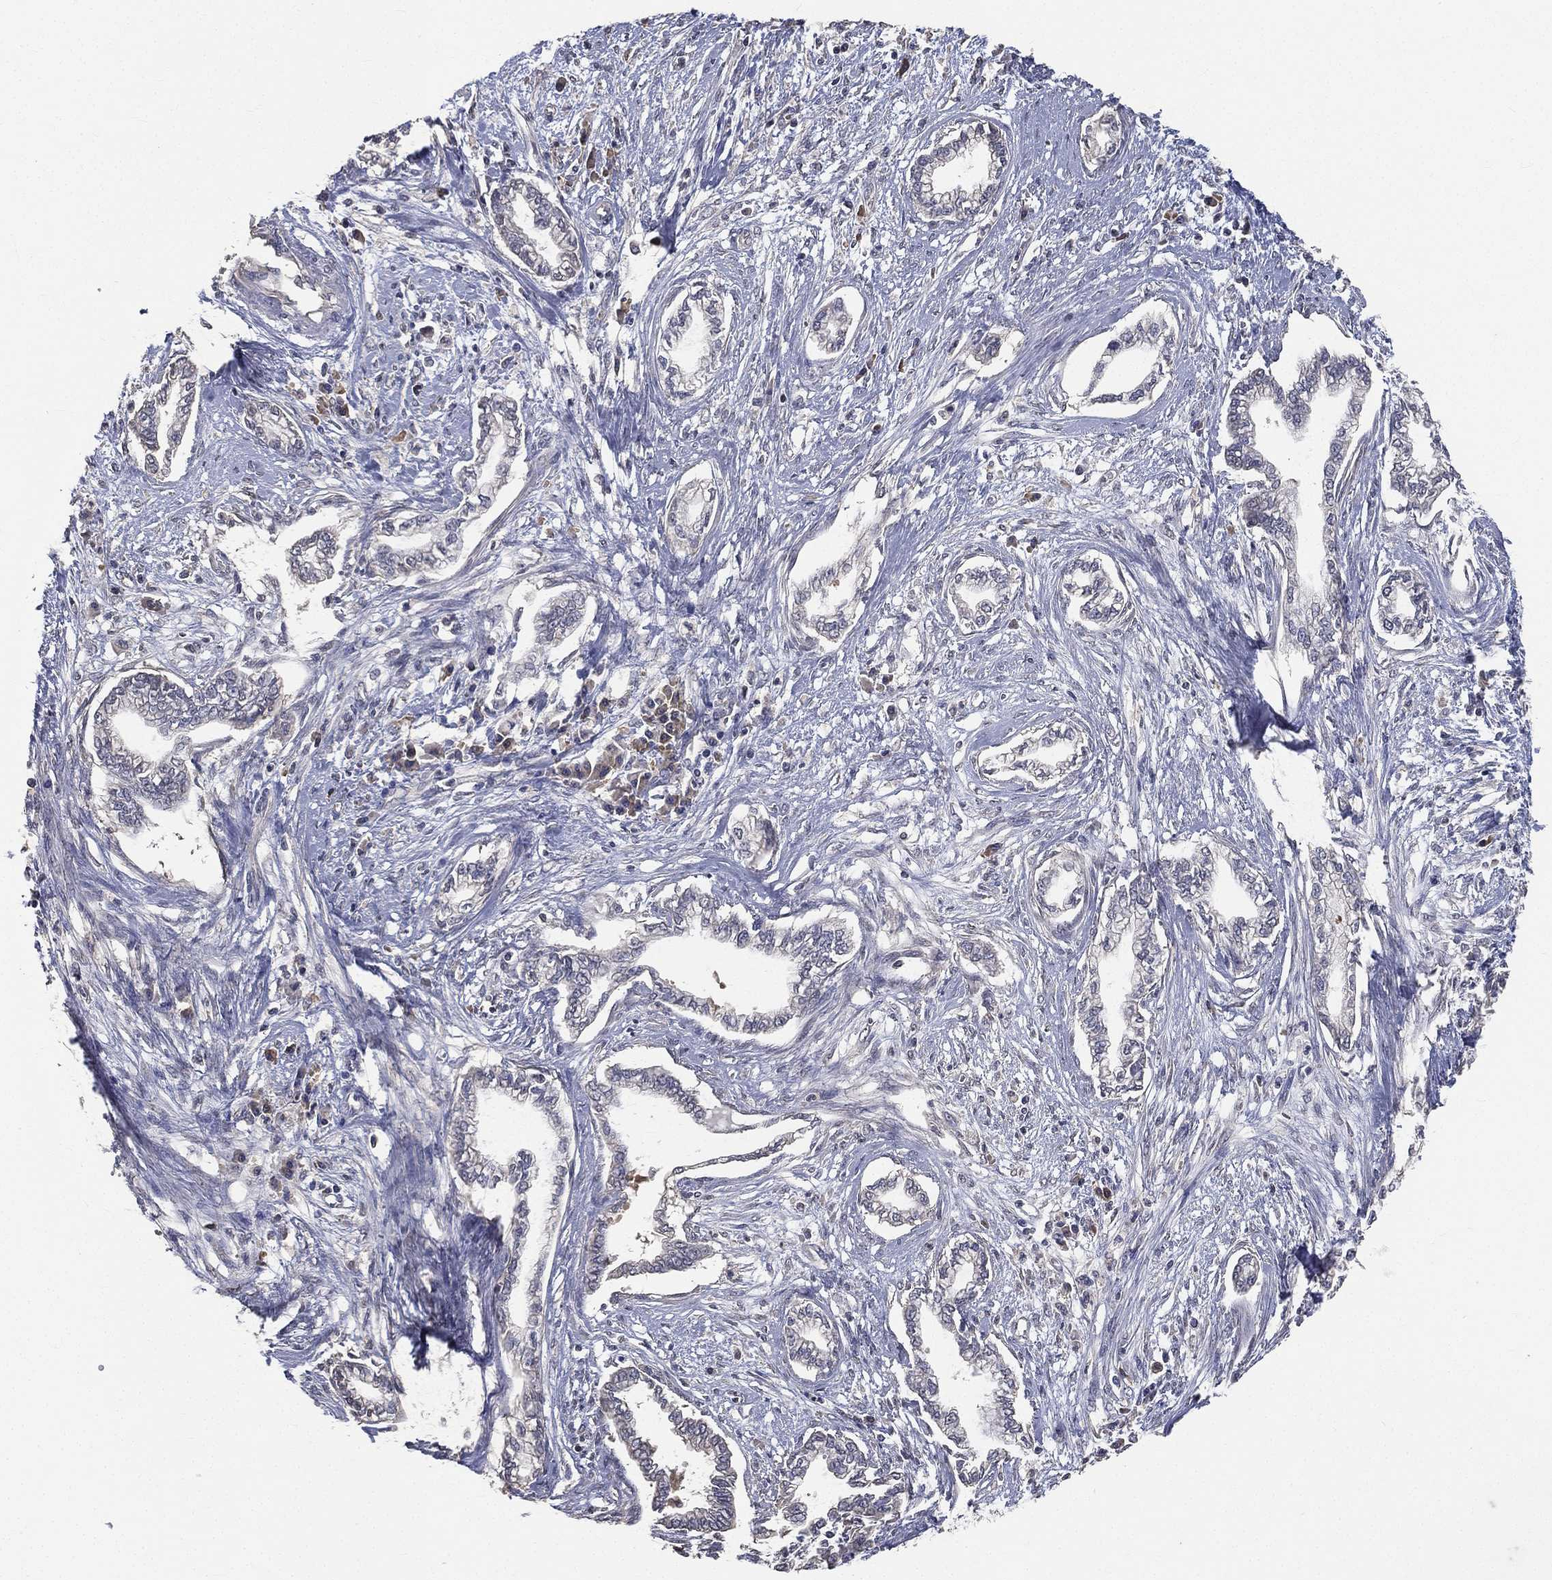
{"staining": {"intensity": "negative", "quantity": "none", "location": "none"}, "tissue": "cervical cancer", "cell_type": "Tumor cells", "image_type": "cancer", "snomed": [{"axis": "morphology", "description": "Adenocarcinoma, NOS"}, {"axis": "topography", "description": "Cervix"}], "caption": "Cervical adenocarcinoma was stained to show a protein in brown. There is no significant positivity in tumor cells.", "gene": "SNAP25", "patient": {"sex": "female", "age": 62}}